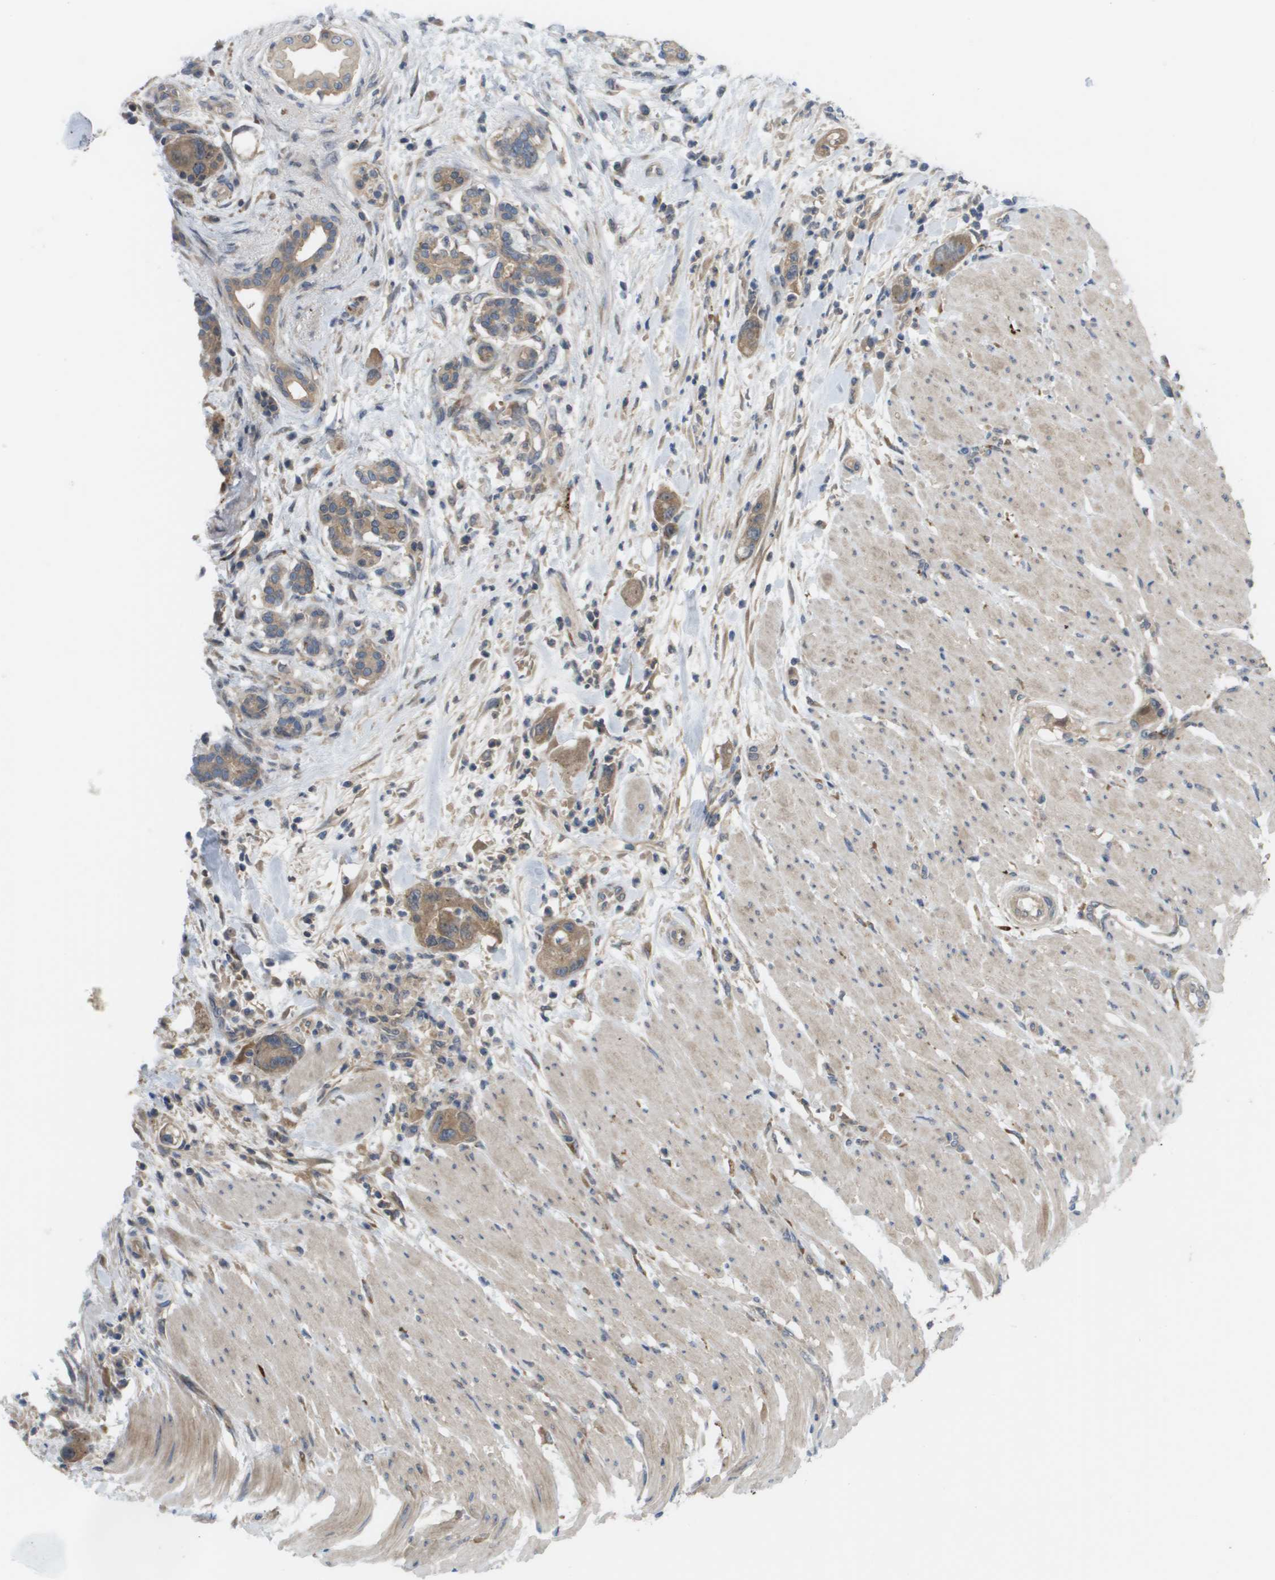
{"staining": {"intensity": "moderate", "quantity": ">75%", "location": "cytoplasmic/membranous"}, "tissue": "pancreatic cancer", "cell_type": "Tumor cells", "image_type": "cancer", "snomed": [{"axis": "morphology", "description": "Normal tissue, NOS"}, {"axis": "morphology", "description": "Adenocarcinoma, NOS"}, {"axis": "topography", "description": "Pancreas"}], "caption": "A medium amount of moderate cytoplasmic/membranous positivity is appreciated in approximately >75% of tumor cells in pancreatic adenocarcinoma tissue. (IHC, brightfield microscopy, high magnification).", "gene": "CTPS2", "patient": {"sex": "female", "age": 71}}